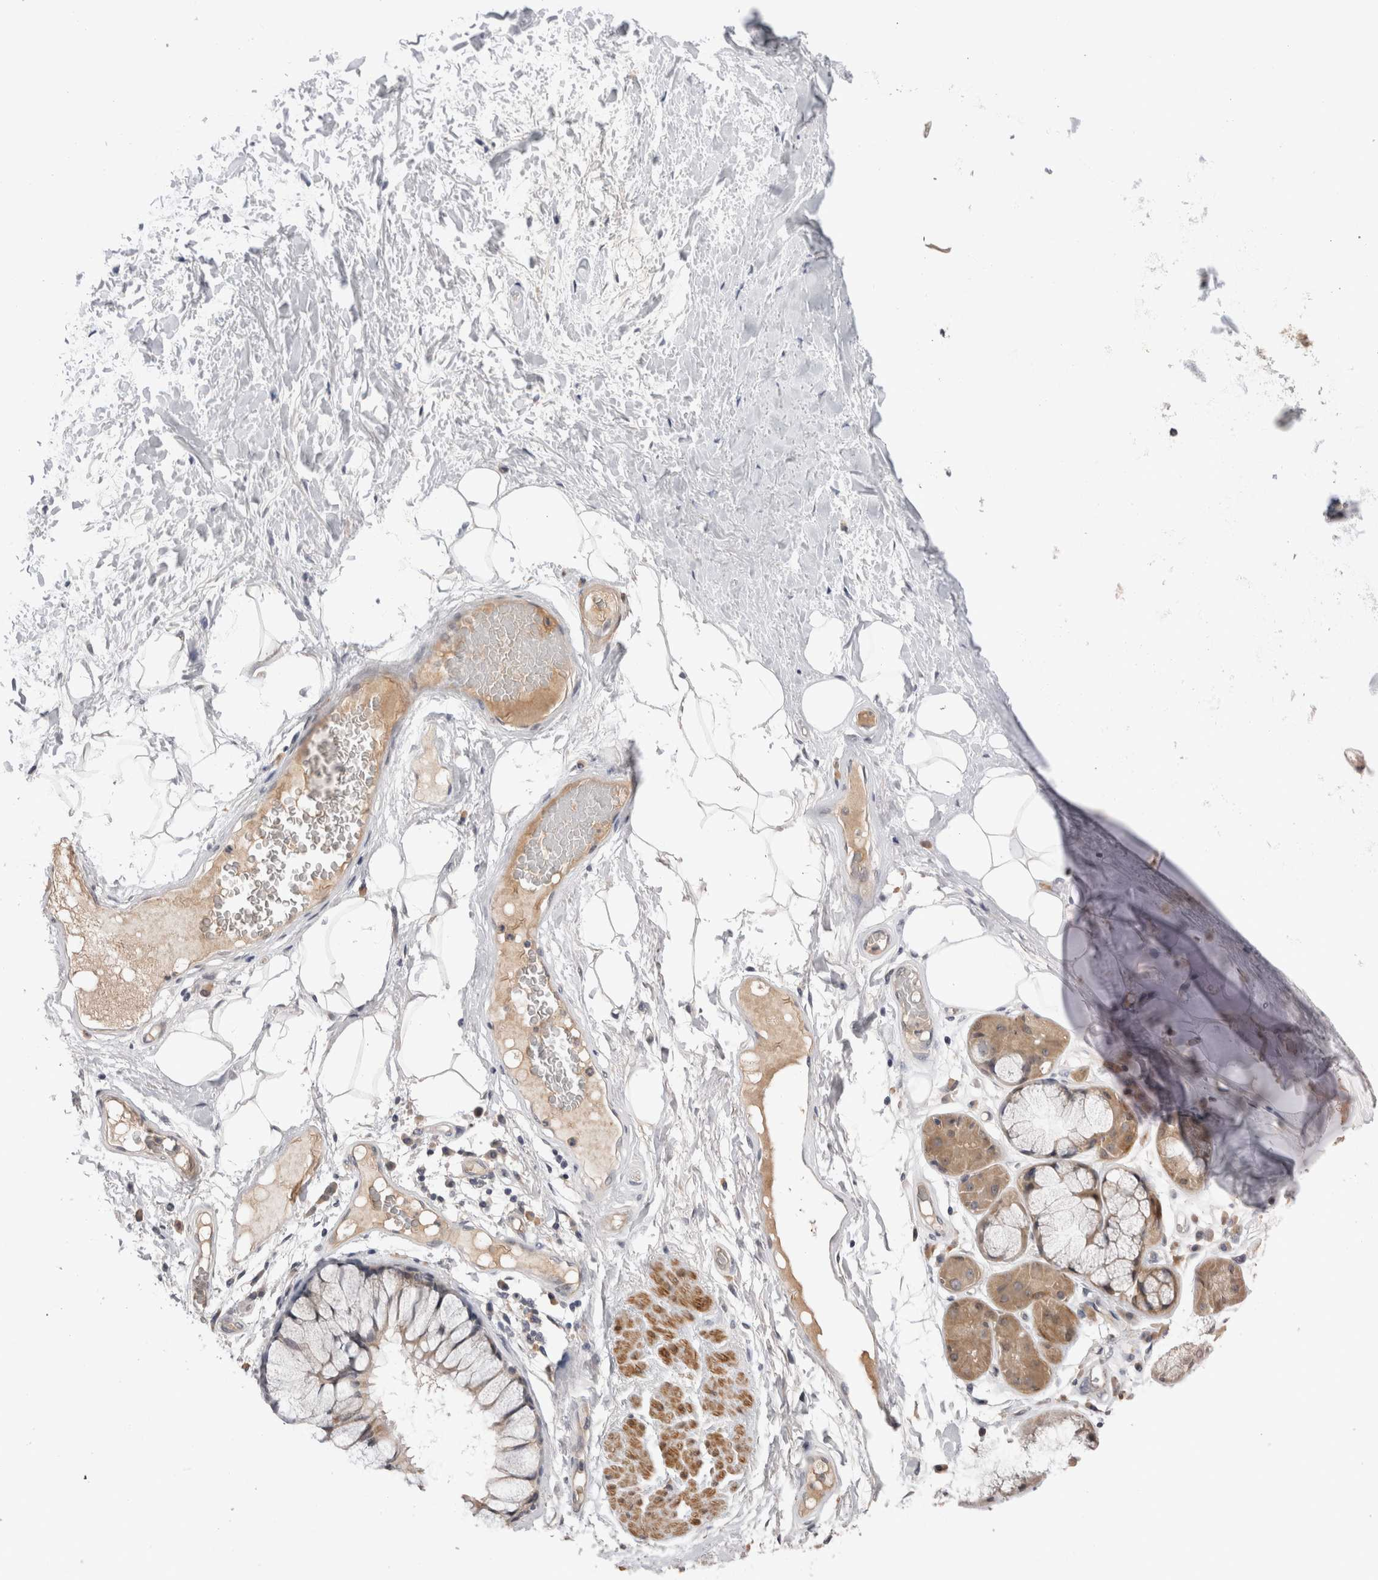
{"staining": {"intensity": "negative", "quantity": "none", "location": "none"}, "tissue": "adipose tissue", "cell_type": "Adipocytes", "image_type": "normal", "snomed": [{"axis": "morphology", "description": "Normal tissue, NOS"}, {"axis": "topography", "description": "Bronchus"}], "caption": "Immunohistochemistry (IHC) micrograph of benign adipose tissue: human adipose tissue stained with DAB demonstrates no significant protein staining in adipocytes.", "gene": "CRYBG1", "patient": {"sex": "male", "age": 66}}